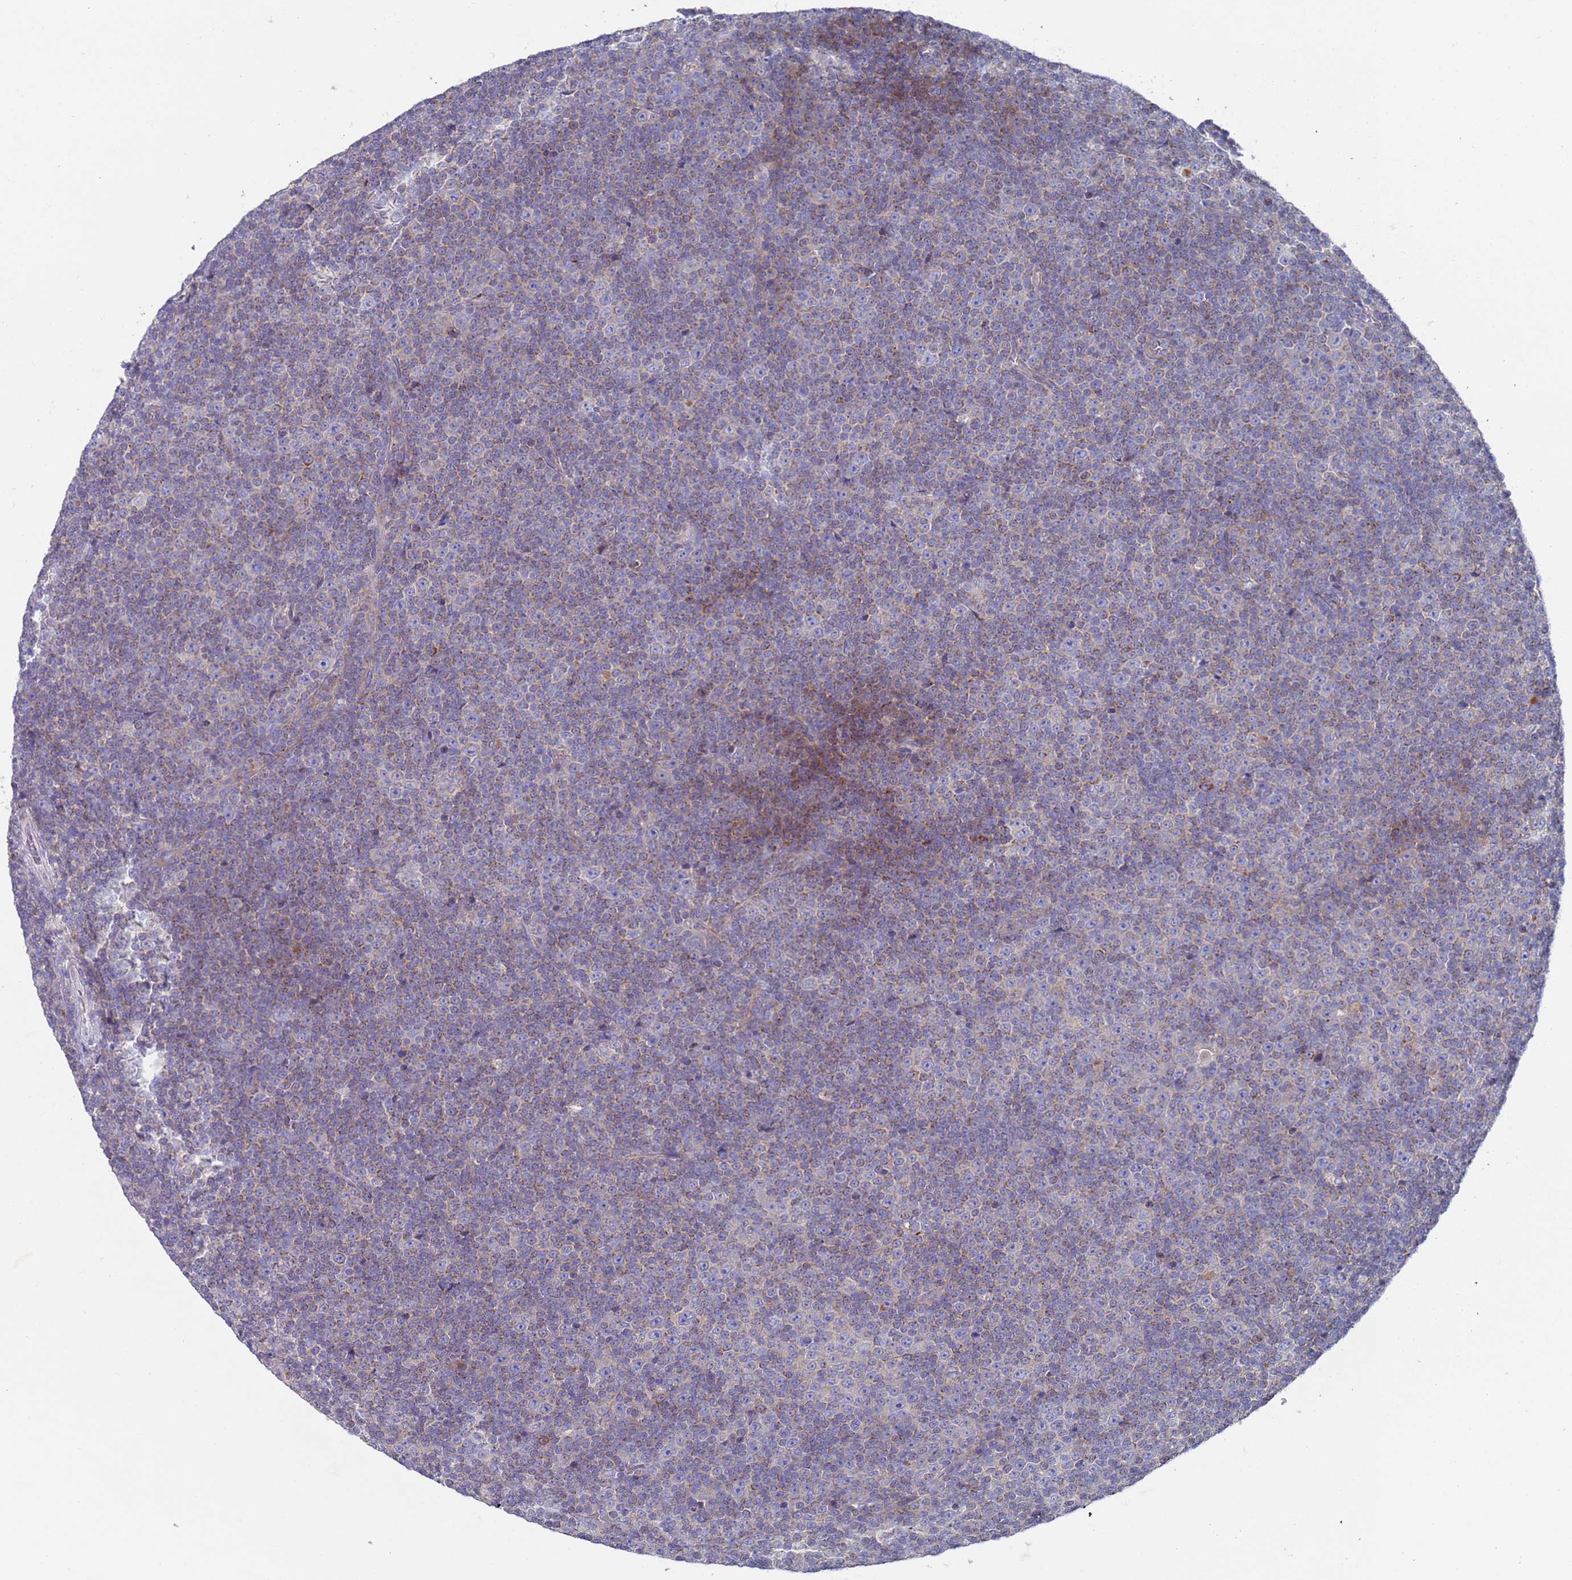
{"staining": {"intensity": "moderate", "quantity": "<25%", "location": "cytoplasmic/membranous"}, "tissue": "lymphoma", "cell_type": "Tumor cells", "image_type": "cancer", "snomed": [{"axis": "morphology", "description": "Malignant lymphoma, non-Hodgkin's type, Low grade"}, {"axis": "topography", "description": "Lymph node"}], "caption": "IHC (DAB (3,3'-diaminobenzidine)) staining of human lymphoma exhibits moderate cytoplasmic/membranous protein positivity in about <25% of tumor cells.", "gene": "NPEPPS", "patient": {"sex": "female", "age": 67}}